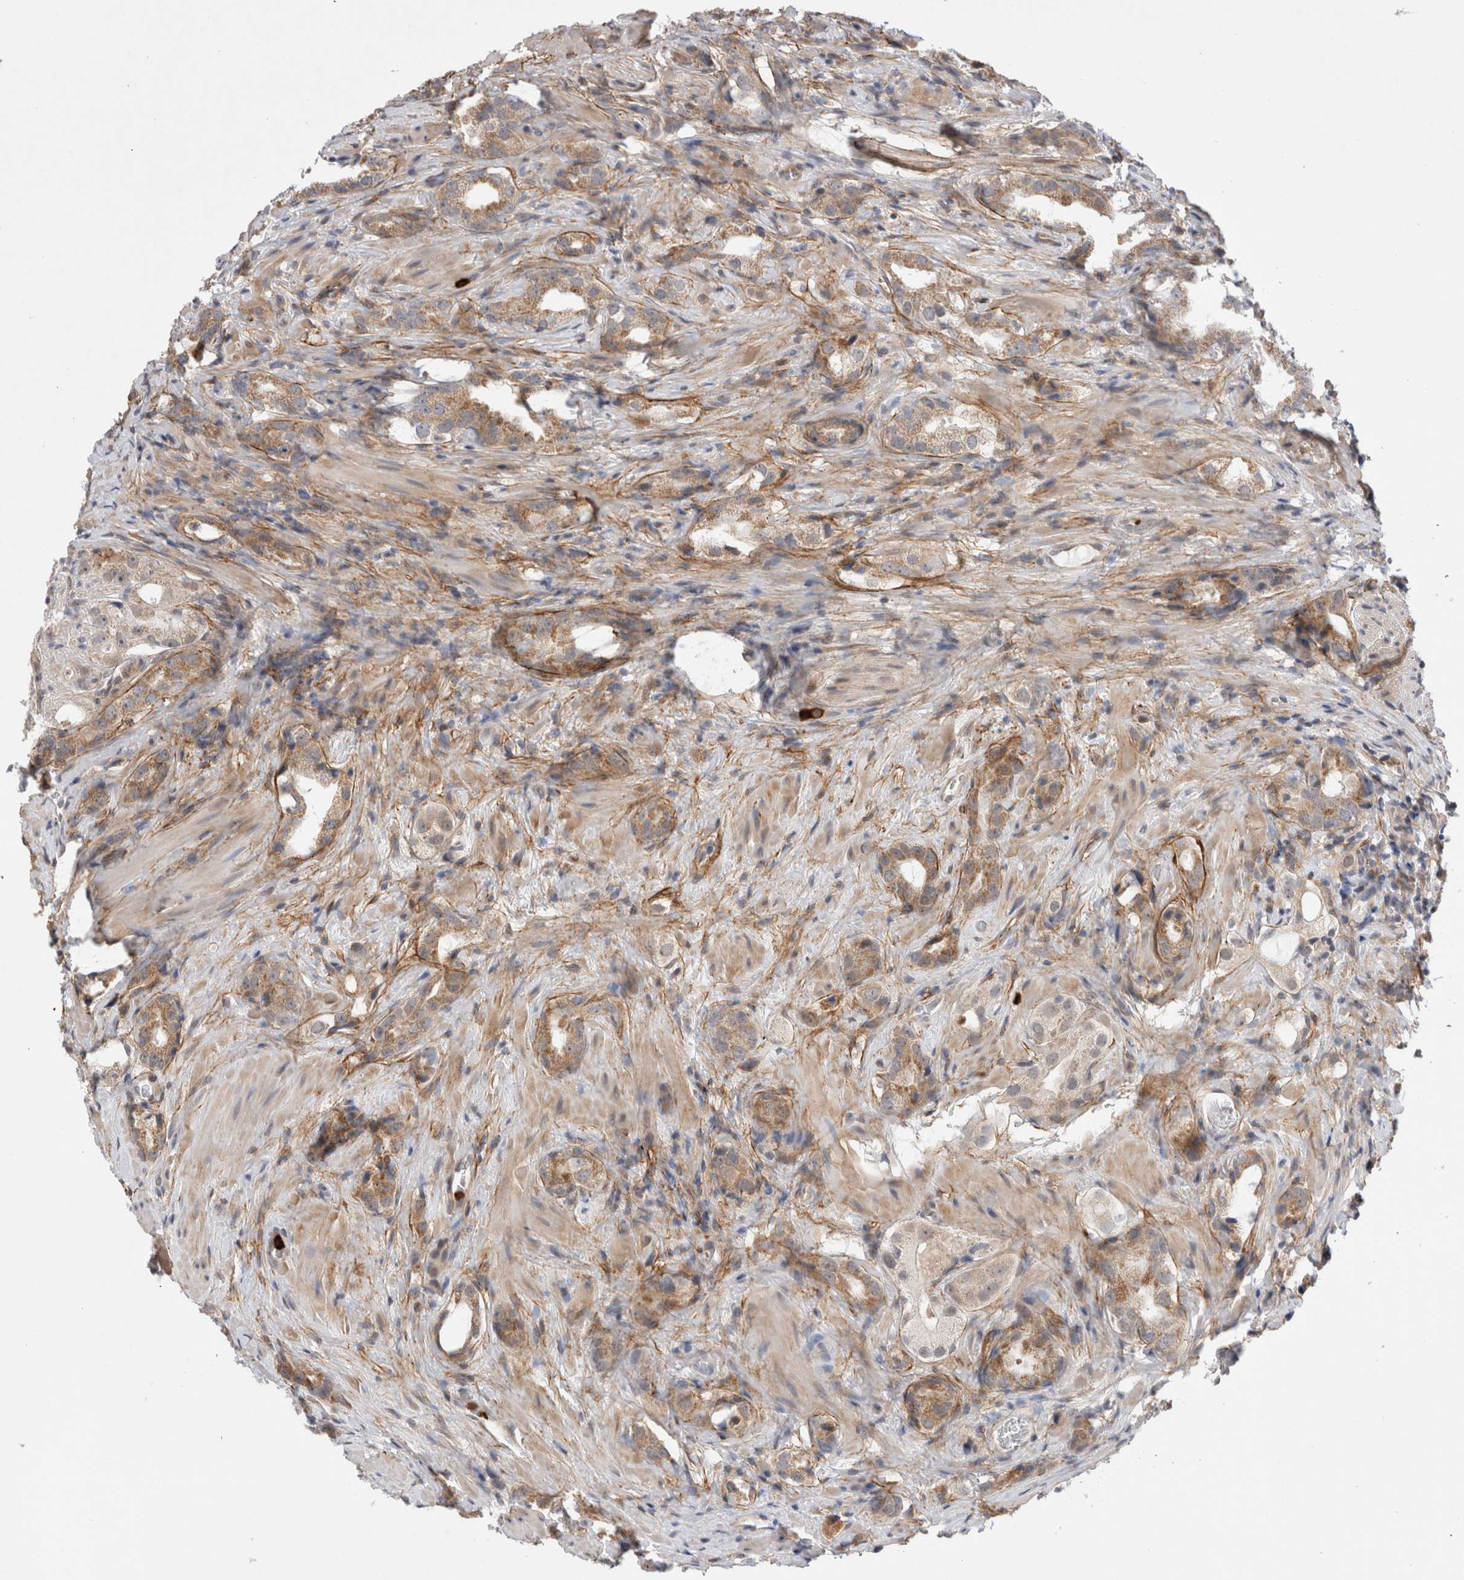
{"staining": {"intensity": "moderate", "quantity": ">75%", "location": "cytoplasmic/membranous"}, "tissue": "prostate cancer", "cell_type": "Tumor cells", "image_type": "cancer", "snomed": [{"axis": "morphology", "description": "Adenocarcinoma, High grade"}, {"axis": "topography", "description": "Prostate"}], "caption": "Prostate cancer was stained to show a protein in brown. There is medium levels of moderate cytoplasmic/membranous staining in approximately >75% of tumor cells. The protein is shown in brown color, while the nuclei are stained blue.", "gene": "GSDMB", "patient": {"sex": "male", "age": 63}}